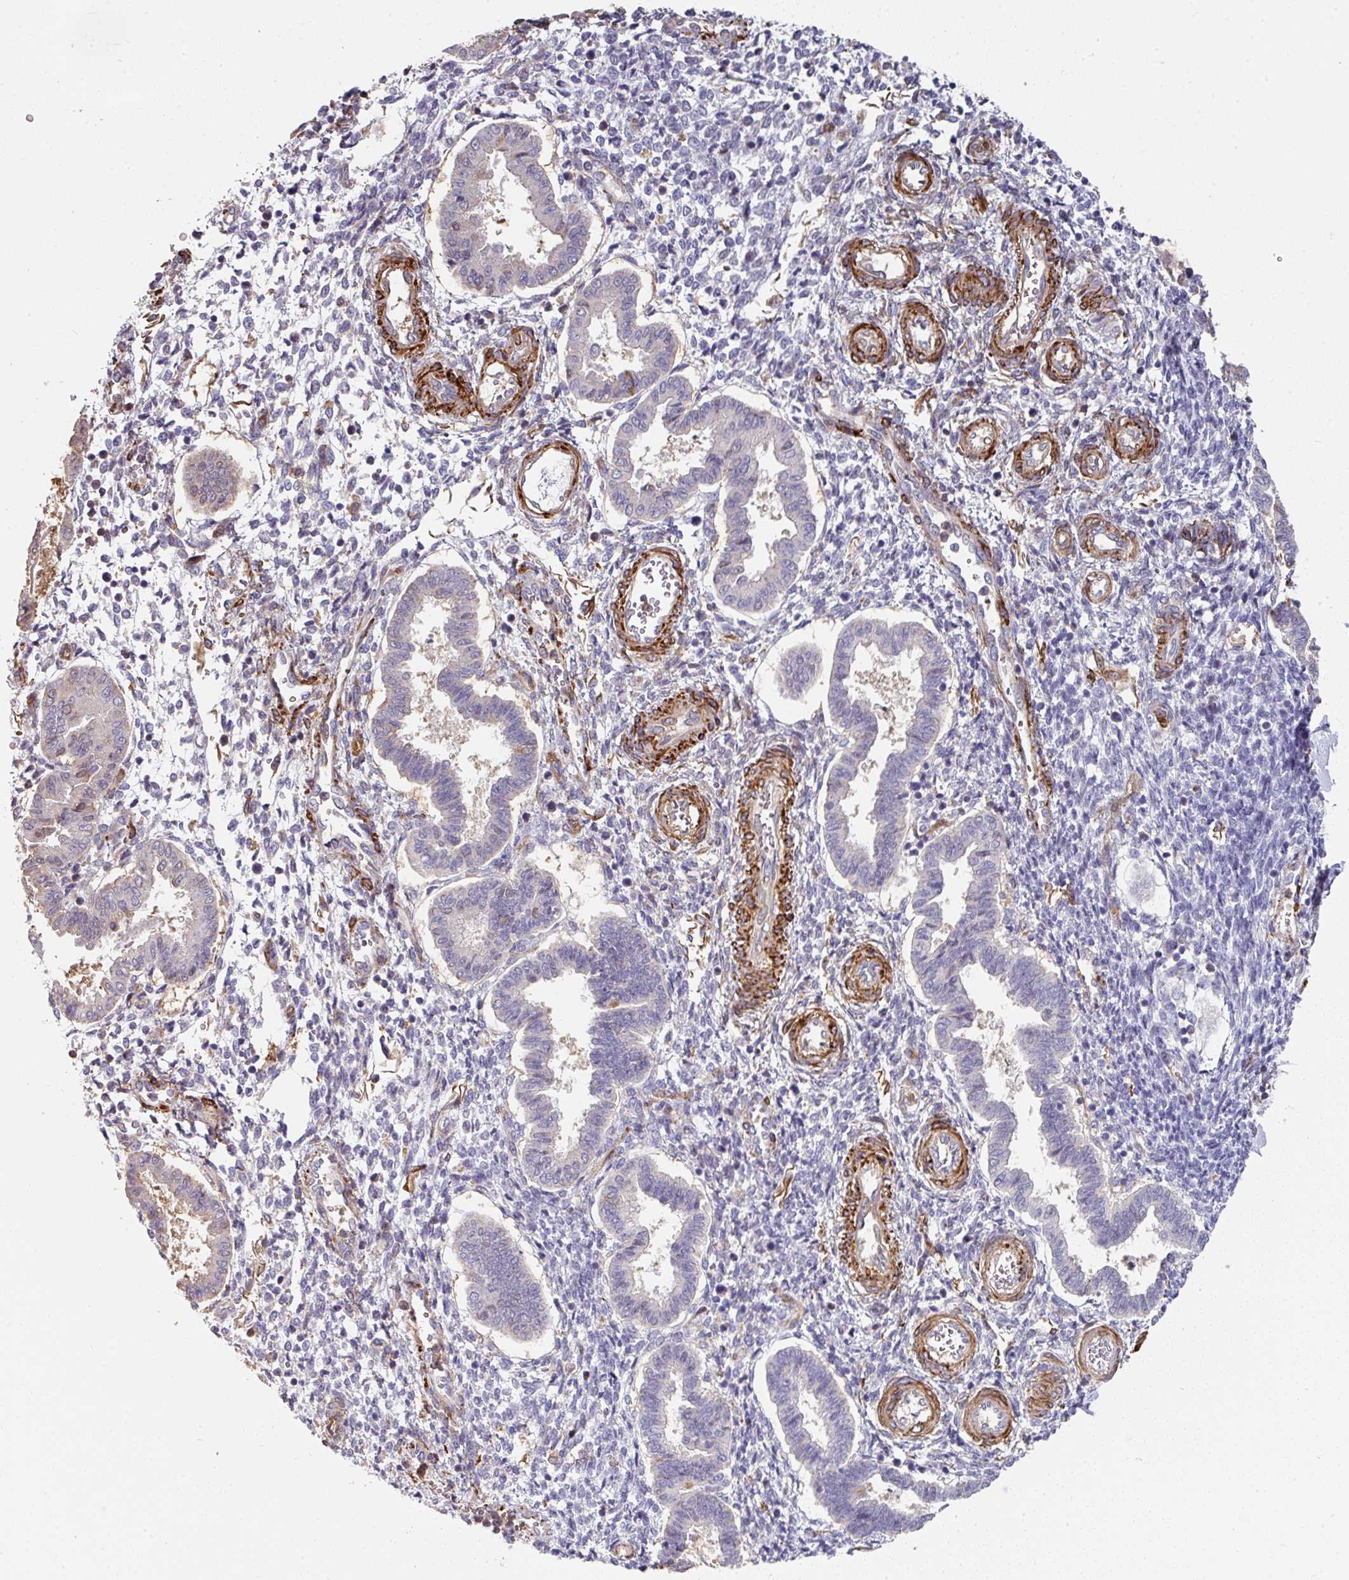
{"staining": {"intensity": "negative", "quantity": "none", "location": "none"}, "tissue": "endometrium", "cell_type": "Cells in endometrial stroma", "image_type": "normal", "snomed": [{"axis": "morphology", "description": "Normal tissue, NOS"}, {"axis": "topography", "description": "Endometrium"}], "caption": "Human endometrium stained for a protein using IHC shows no positivity in cells in endometrial stroma.", "gene": "BEND5", "patient": {"sex": "female", "age": 24}}